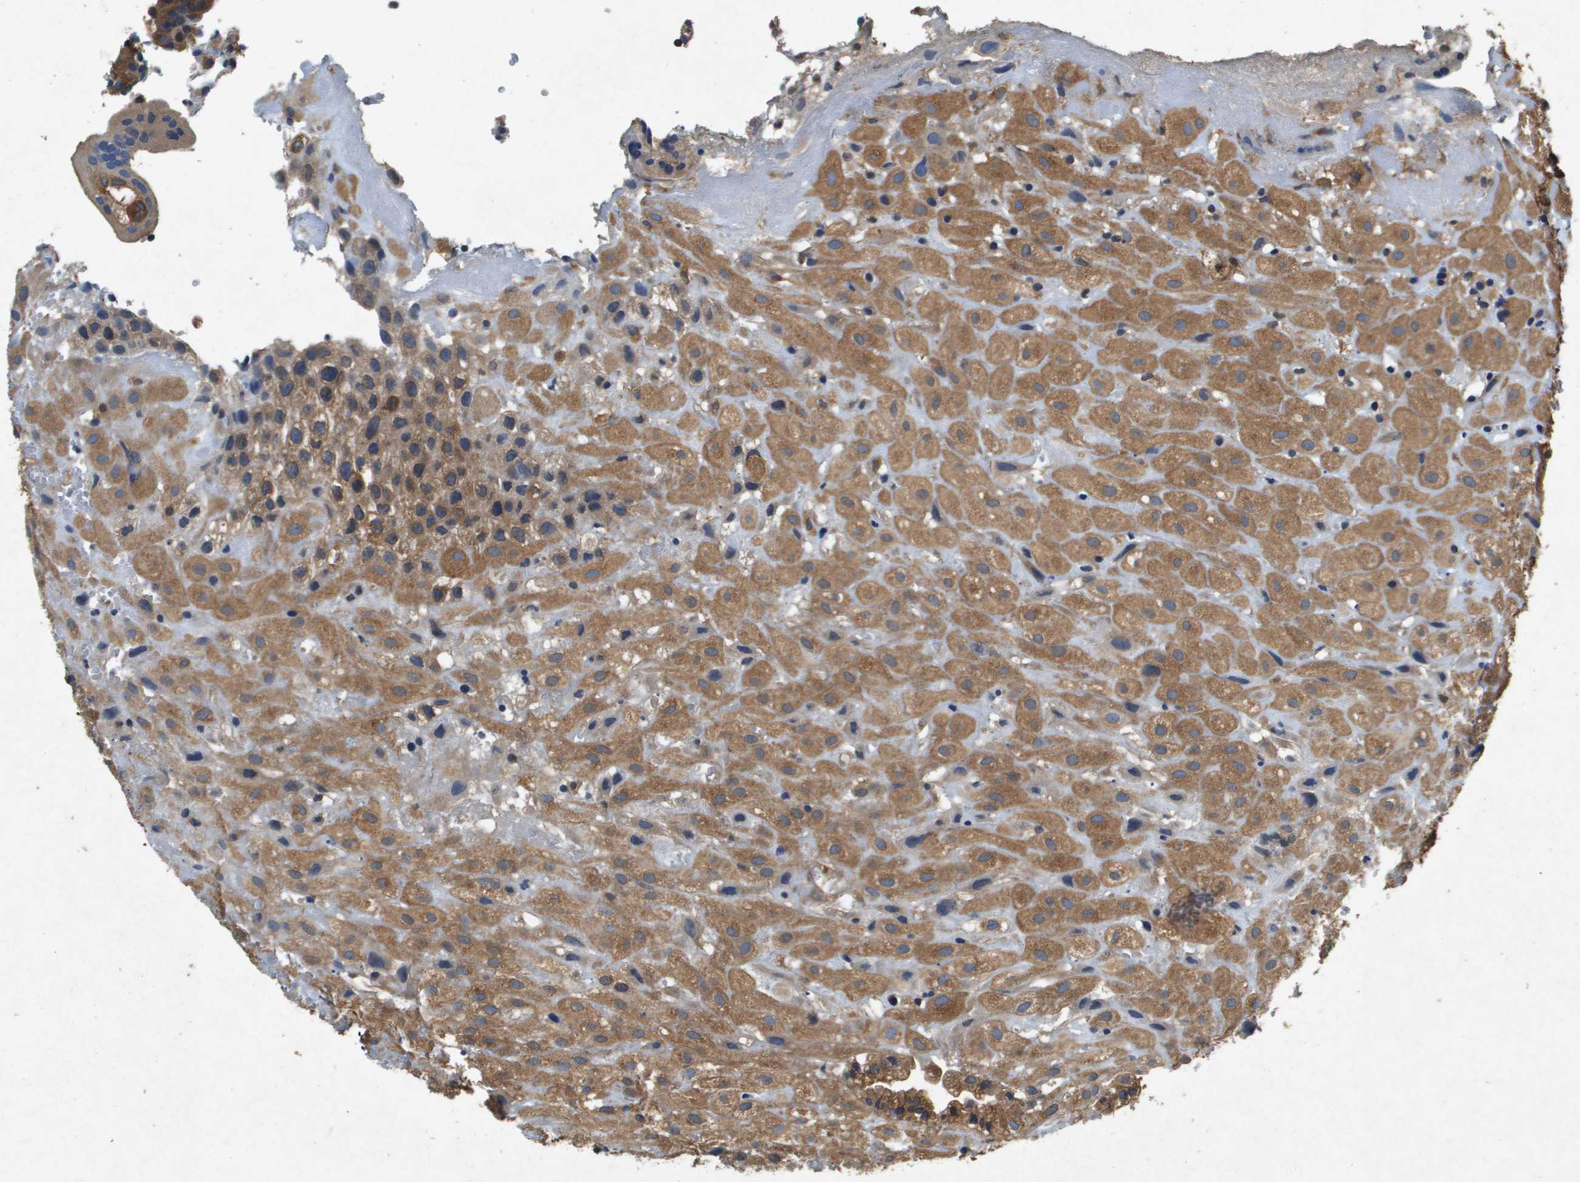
{"staining": {"intensity": "moderate", "quantity": ">75%", "location": "cytoplasmic/membranous"}, "tissue": "placenta", "cell_type": "Decidual cells", "image_type": "normal", "snomed": [{"axis": "morphology", "description": "Normal tissue, NOS"}, {"axis": "topography", "description": "Placenta"}], "caption": "Placenta stained with DAB (3,3'-diaminobenzidine) immunohistochemistry exhibits medium levels of moderate cytoplasmic/membranous positivity in about >75% of decidual cells.", "gene": "PTPRT", "patient": {"sex": "female", "age": 18}}